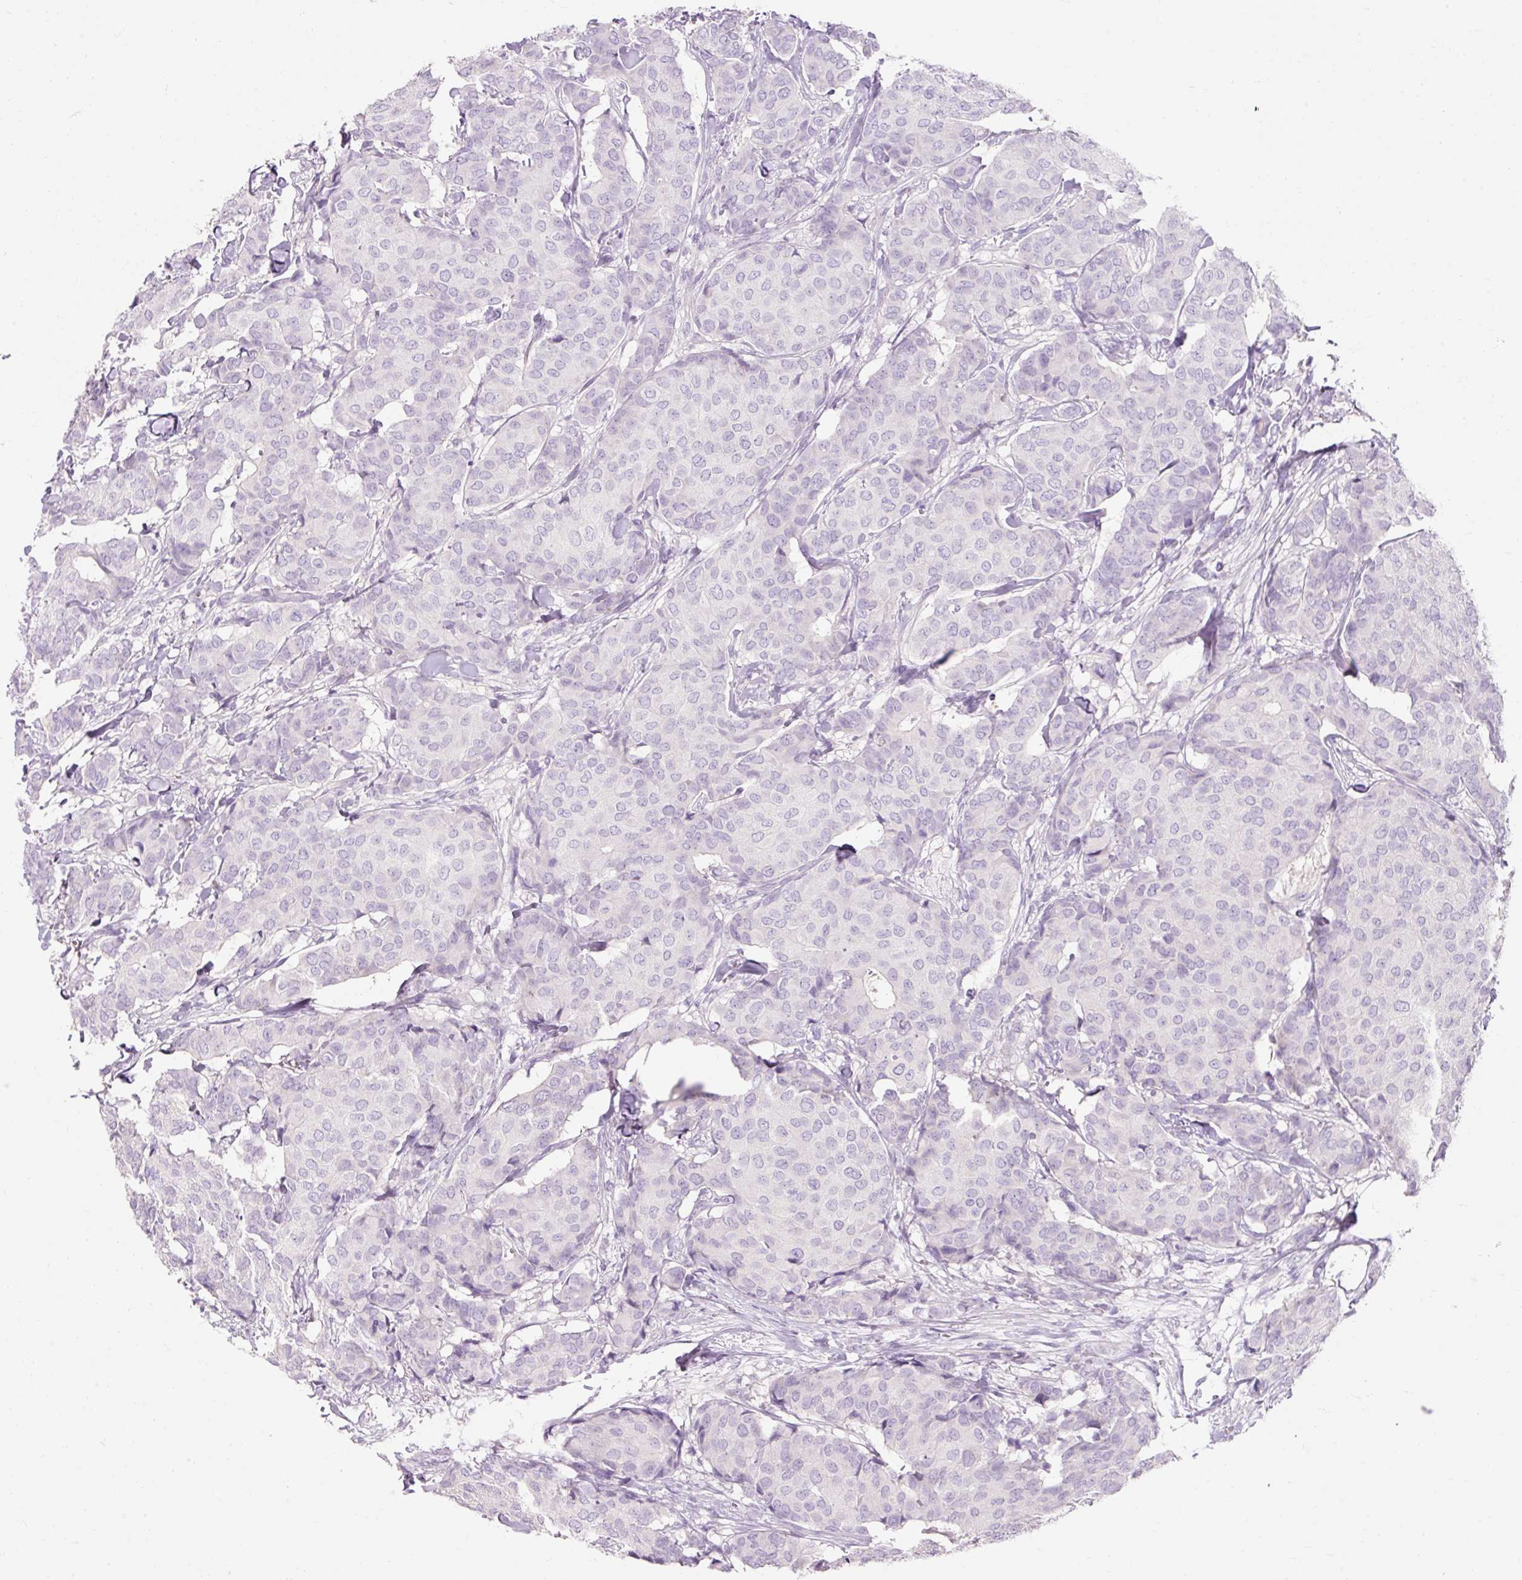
{"staining": {"intensity": "negative", "quantity": "none", "location": "none"}, "tissue": "breast cancer", "cell_type": "Tumor cells", "image_type": "cancer", "snomed": [{"axis": "morphology", "description": "Duct carcinoma"}, {"axis": "topography", "description": "Breast"}], "caption": "This is a photomicrograph of immunohistochemistry (IHC) staining of breast cancer, which shows no expression in tumor cells.", "gene": "TMEM213", "patient": {"sex": "female", "age": 75}}